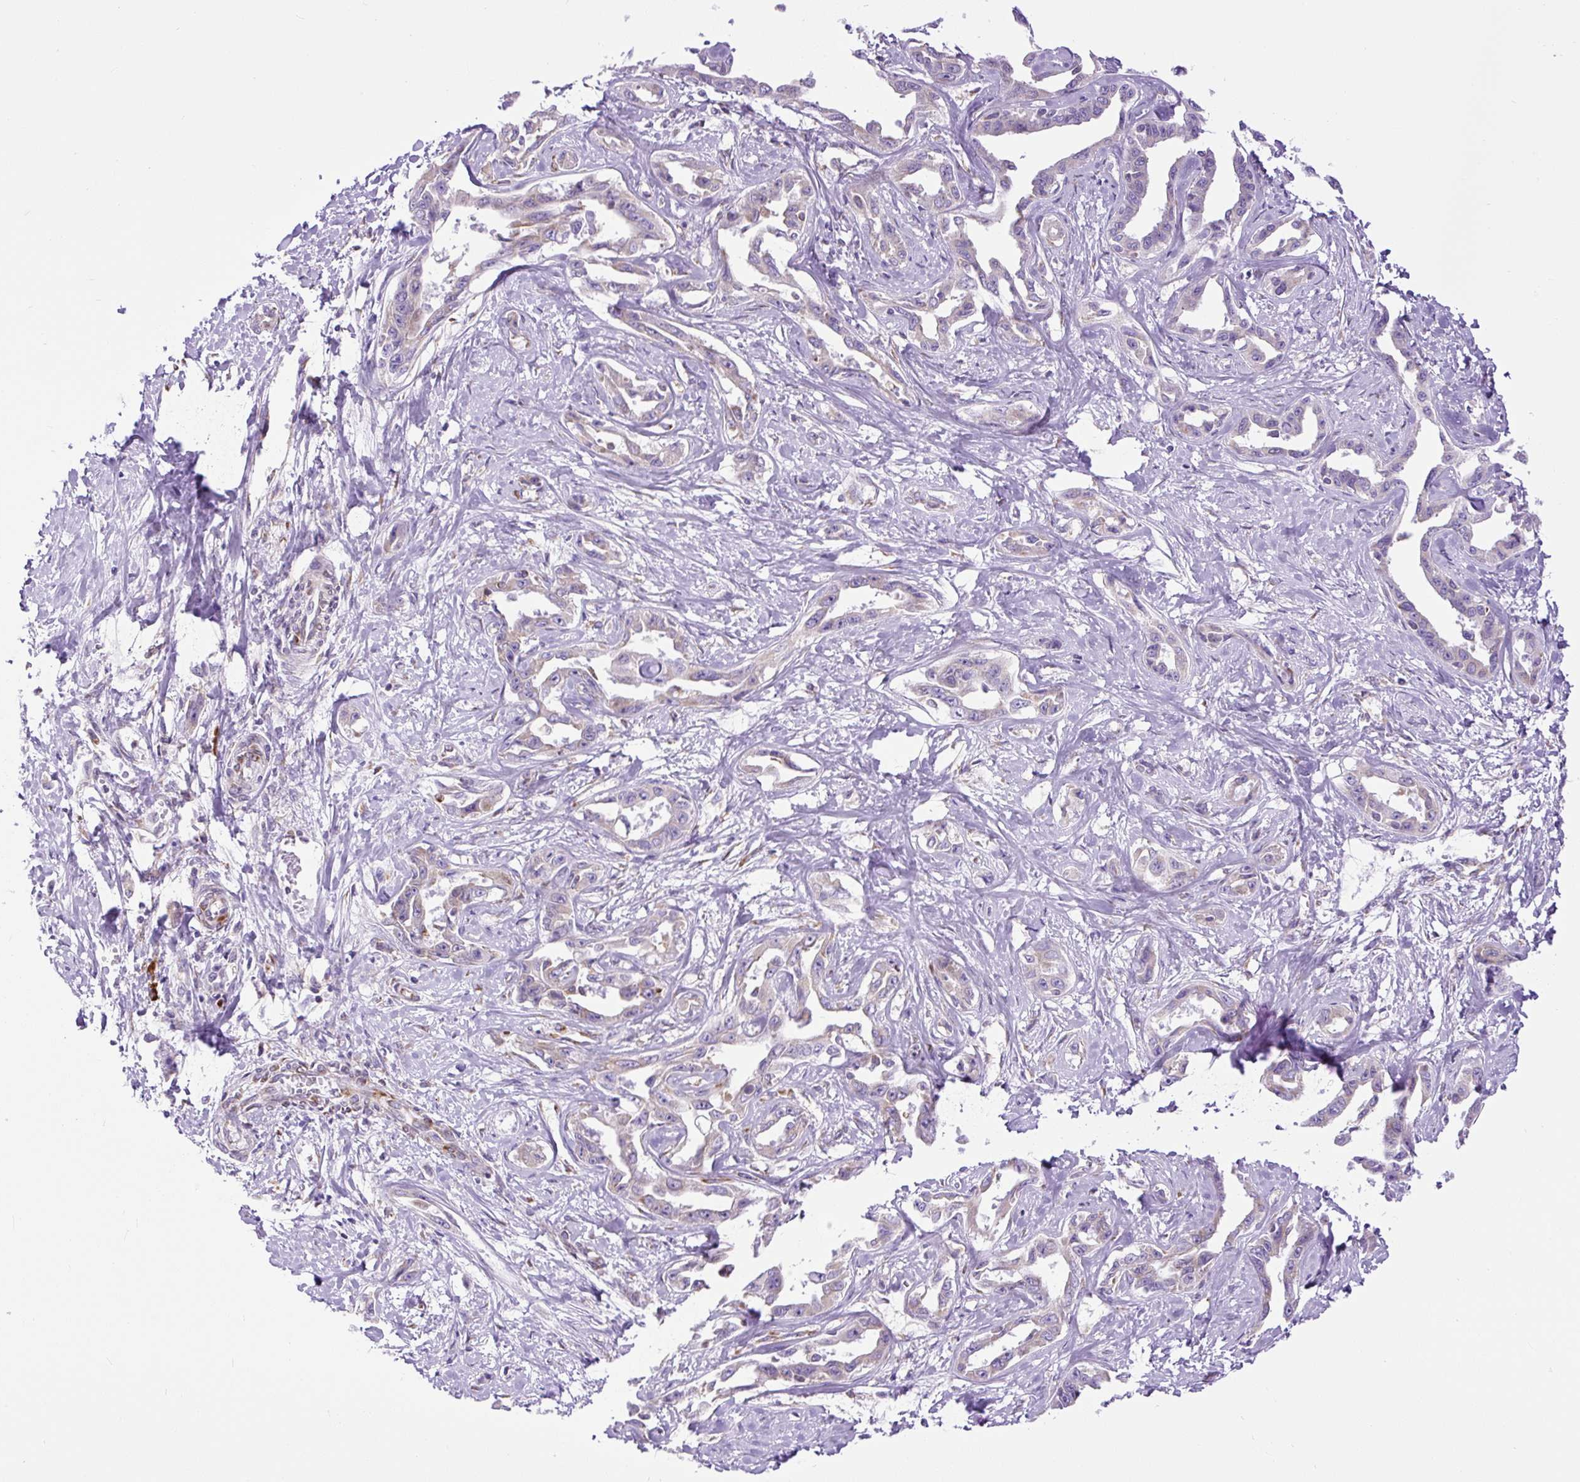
{"staining": {"intensity": "negative", "quantity": "none", "location": "none"}, "tissue": "liver cancer", "cell_type": "Tumor cells", "image_type": "cancer", "snomed": [{"axis": "morphology", "description": "Cholangiocarcinoma"}, {"axis": "topography", "description": "Liver"}], "caption": "This is an immunohistochemistry (IHC) photomicrograph of liver cancer (cholangiocarcinoma). There is no expression in tumor cells.", "gene": "DDOST", "patient": {"sex": "male", "age": 59}}